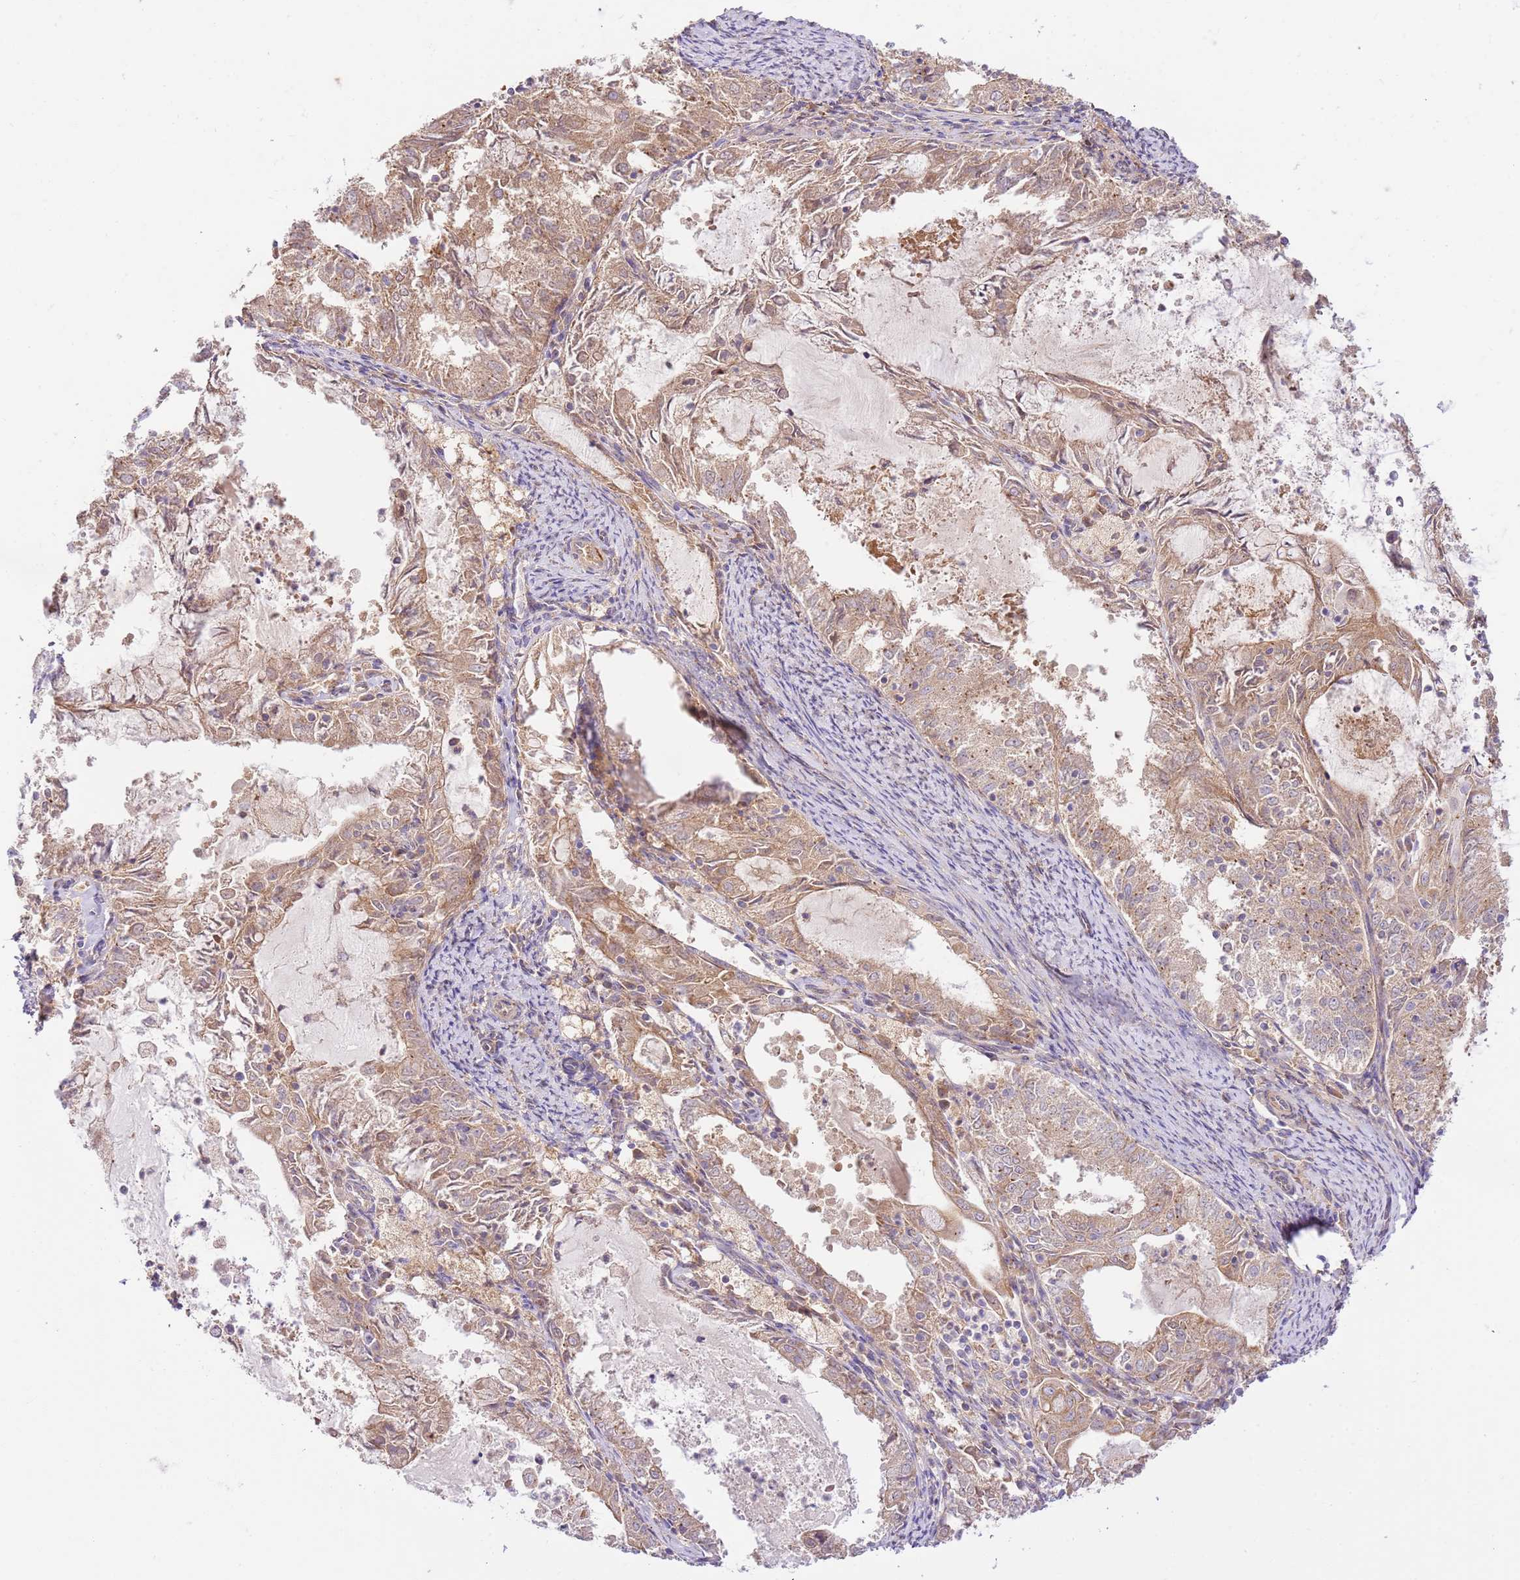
{"staining": {"intensity": "moderate", "quantity": ">75%", "location": "cytoplasmic/membranous"}, "tissue": "endometrial cancer", "cell_type": "Tumor cells", "image_type": "cancer", "snomed": [{"axis": "morphology", "description": "Adenocarcinoma, NOS"}, {"axis": "topography", "description": "Endometrium"}], "caption": "Endometrial cancer (adenocarcinoma) stained for a protein (brown) exhibits moderate cytoplasmic/membranous positive staining in about >75% of tumor cells.", "gene": "C8G", "patient": {"sex": "female", "age": 57}}